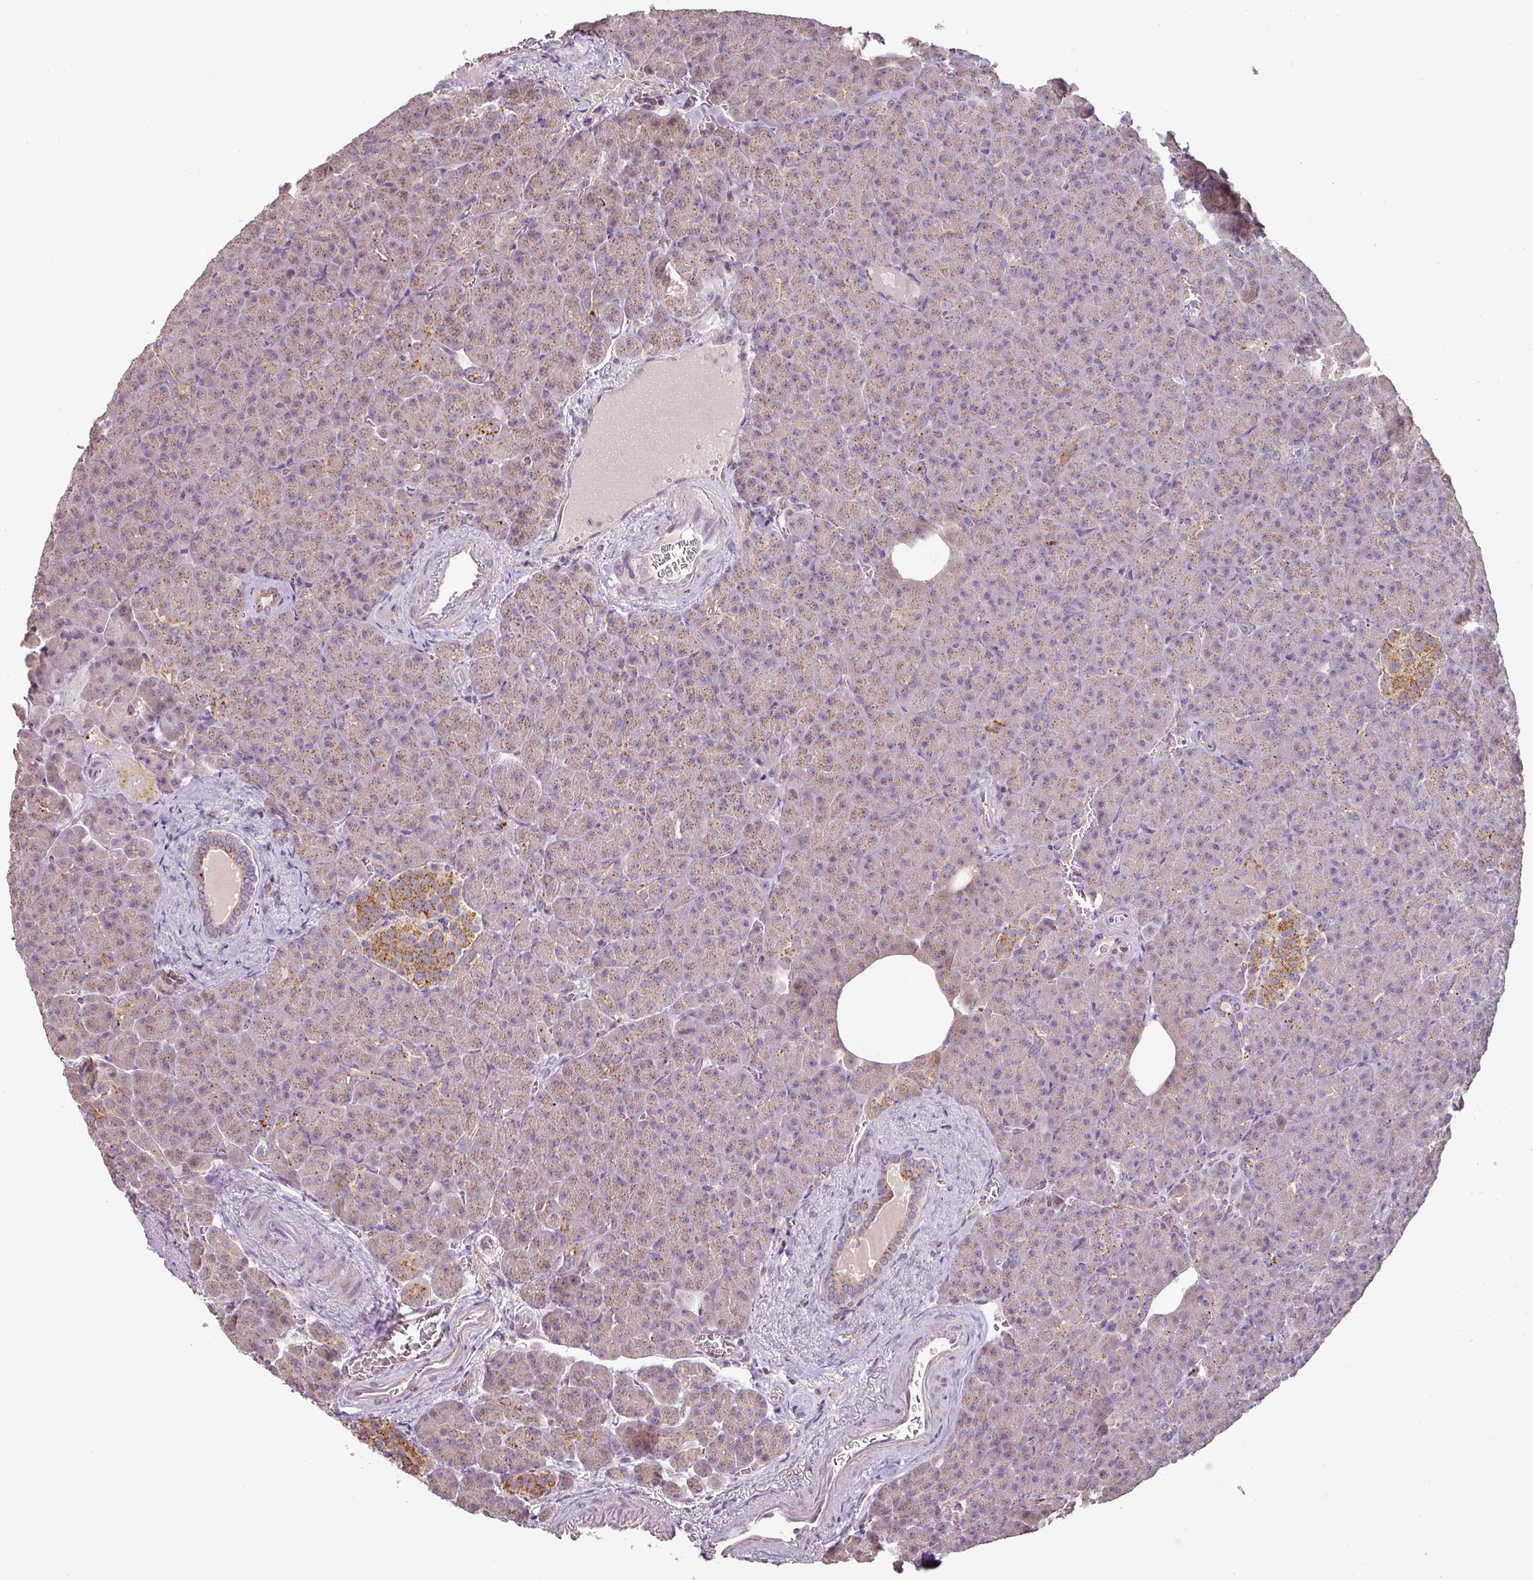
{"staining": {"intensity": "moderate", "quantity": "<25%", "location": "cytoplasmic/membranous"}, "tissue": "pancreas", "cell_type": "Exocrine glandular cells", "image_type": "normal", "snomed": [{"axis": "morphology", "description": "Normal tissue, NOS"}, {"axis": "topography", "description": "Pancreas"}], "caption": "The image displays a brown stain indicating the presence of a protein in the cytoplasmic/membranous of exocrine glandular cells in pancreas.", "gene": "CXCR5", "patient": {"sex": "female", "age": 74}}